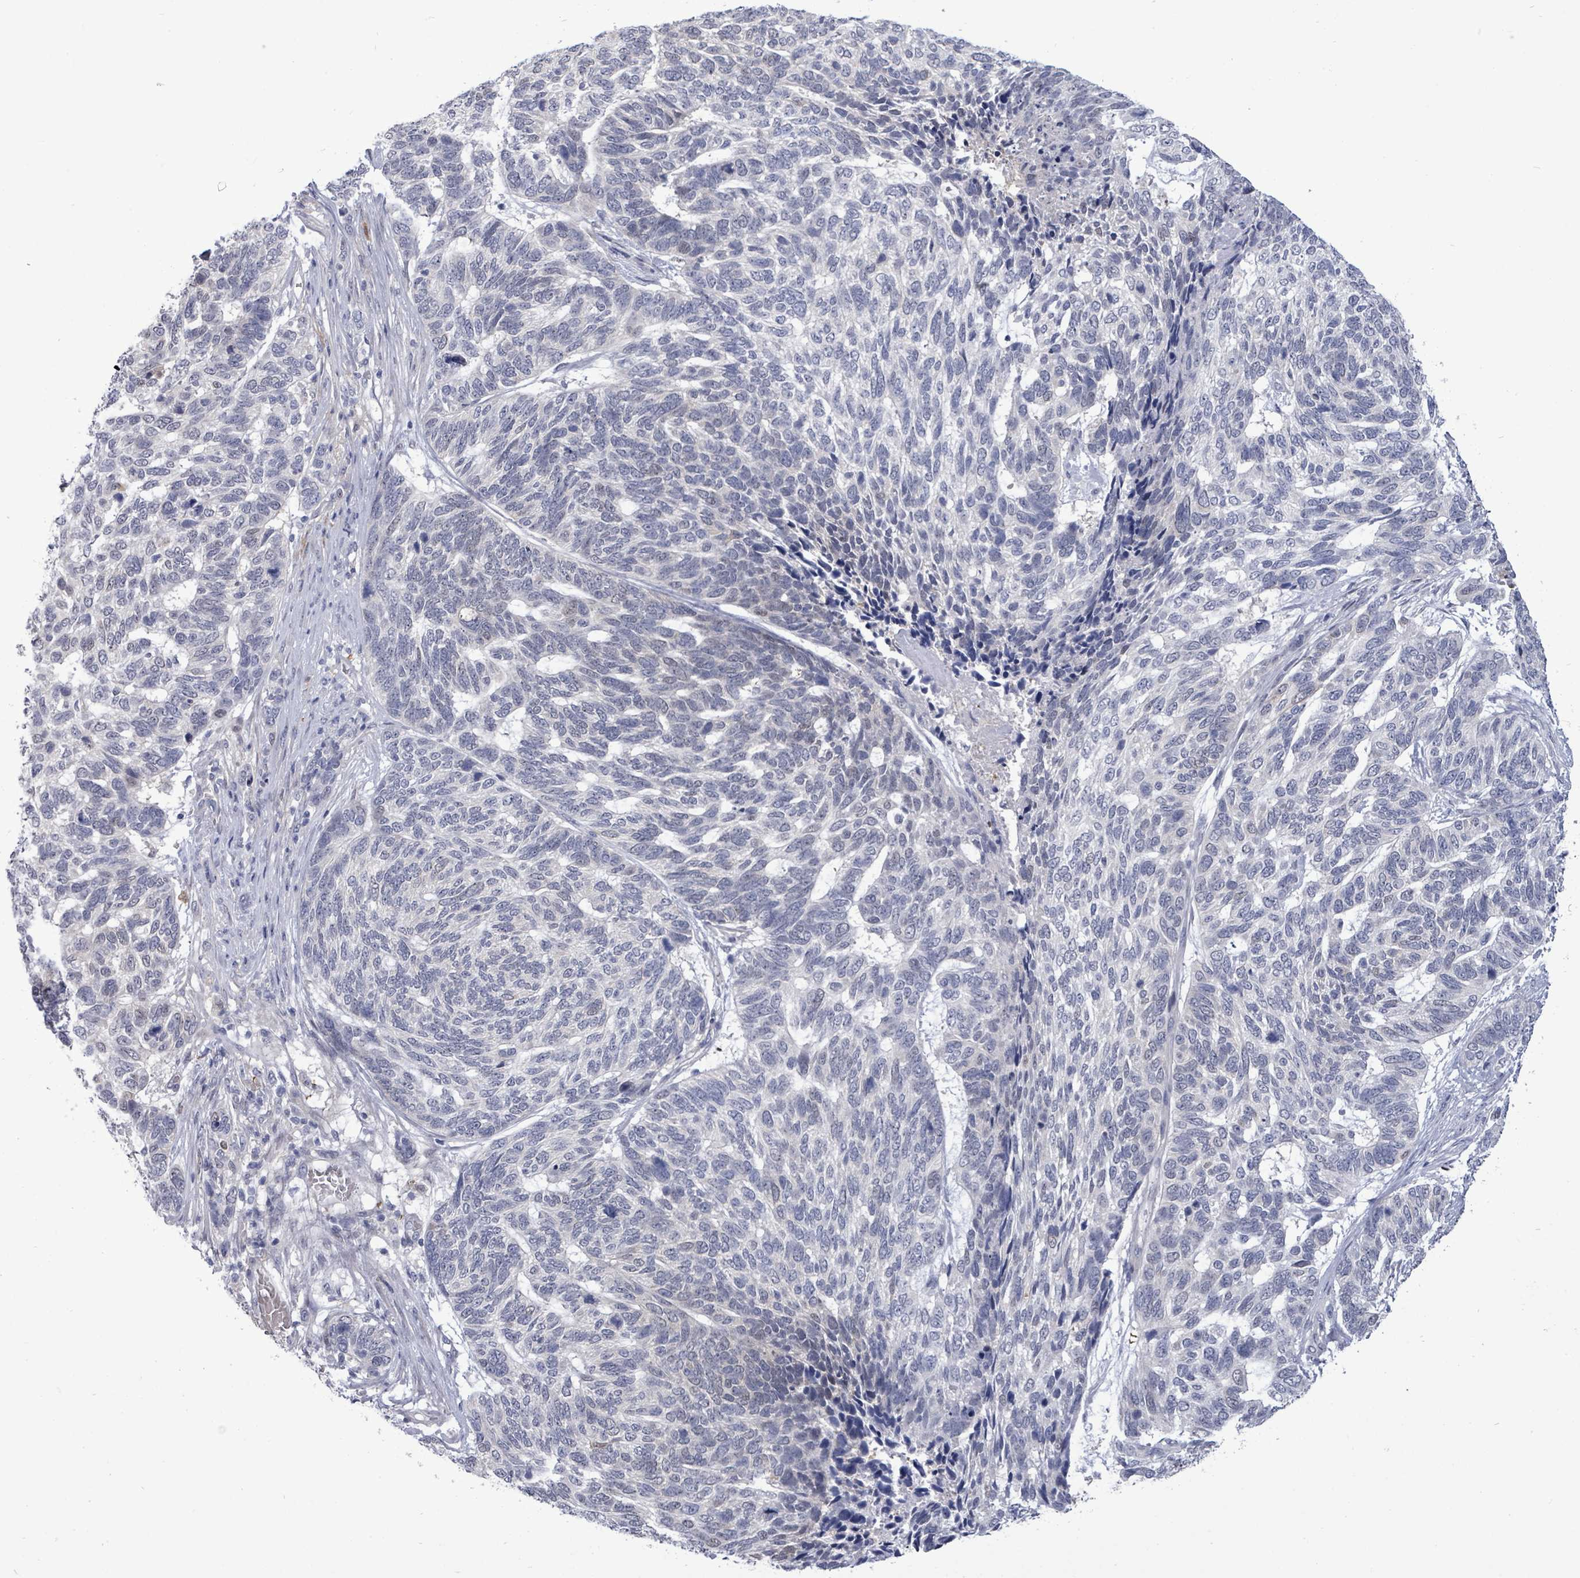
{"staining": {"intensity": "negative", "quantity": "none", "location": "none"}, "tissue": "skin cancer", "cell_type": "Tumor cells", "image_type": "cancer", "snomed": [{"axis": "morphology", "description": "Basal cell carcinoma"}, {"axis": "topography", "description": "Skin"}], "caption": "This is an immunohistochemistry (IHC) histopathology image of human skin cancer (basal cell carcinoma). There is no expression in tumor cells.", "gene": "CT45A5", "patient": {"sex": "female", "age": 65}}